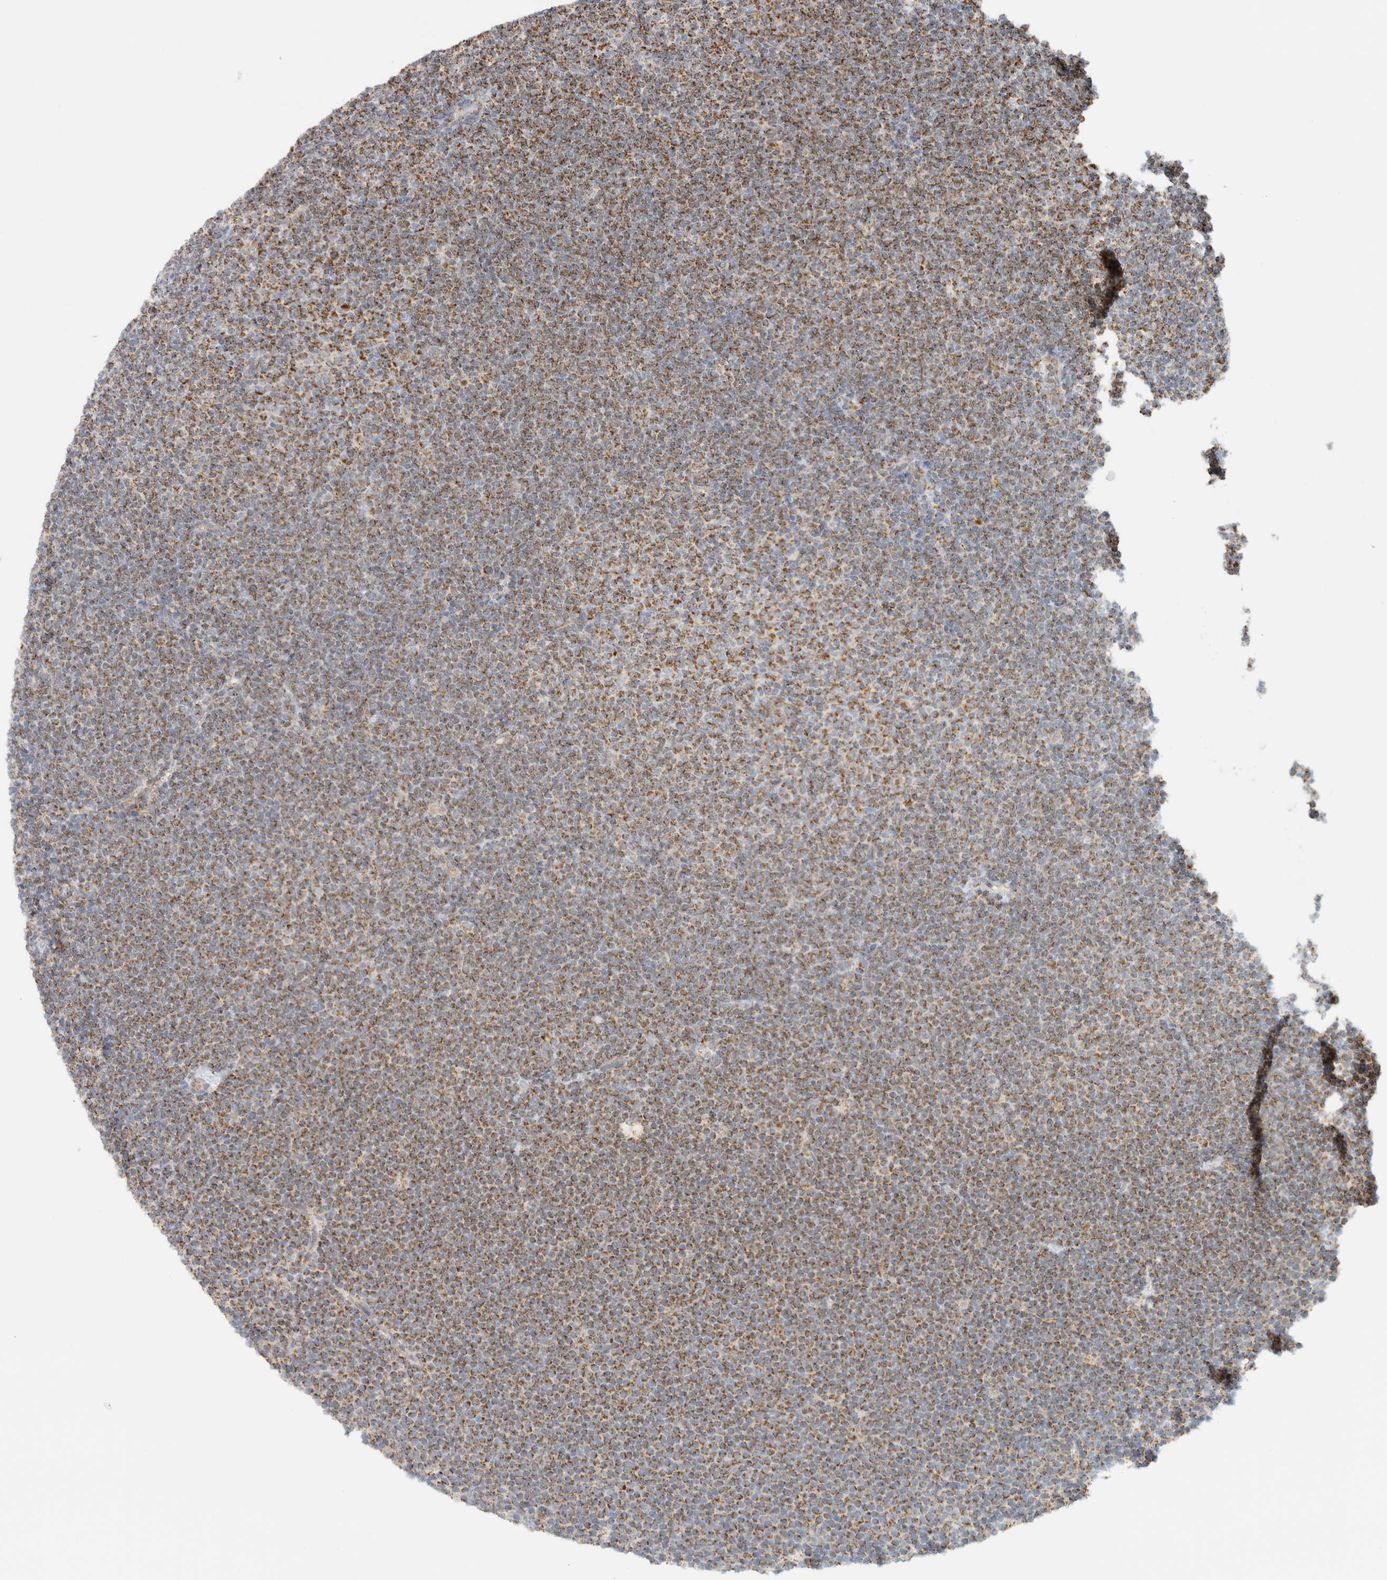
{"staining": {"intensity": "moderate", "quantity": ">75%", "location": "cytoplasmic/membranous"}, "tissue": "lymphoma", "cell_type": "Tumor cells", "image_type": "cancer", "snomed": [{"axis": "morphology", "description": "Malignant lymphoma, non-Hodgkin's type, Low grade"}, {"axis": "topography", "description": "Lymph node"}], "caption": "Lymphoma stained for a protein (brown) shows moderate cytoplasmic/membranous positive staining in about >75% of tumor cells.", "gene": "KIFAP3", "patient": {"sex": "female", "age": 53}}